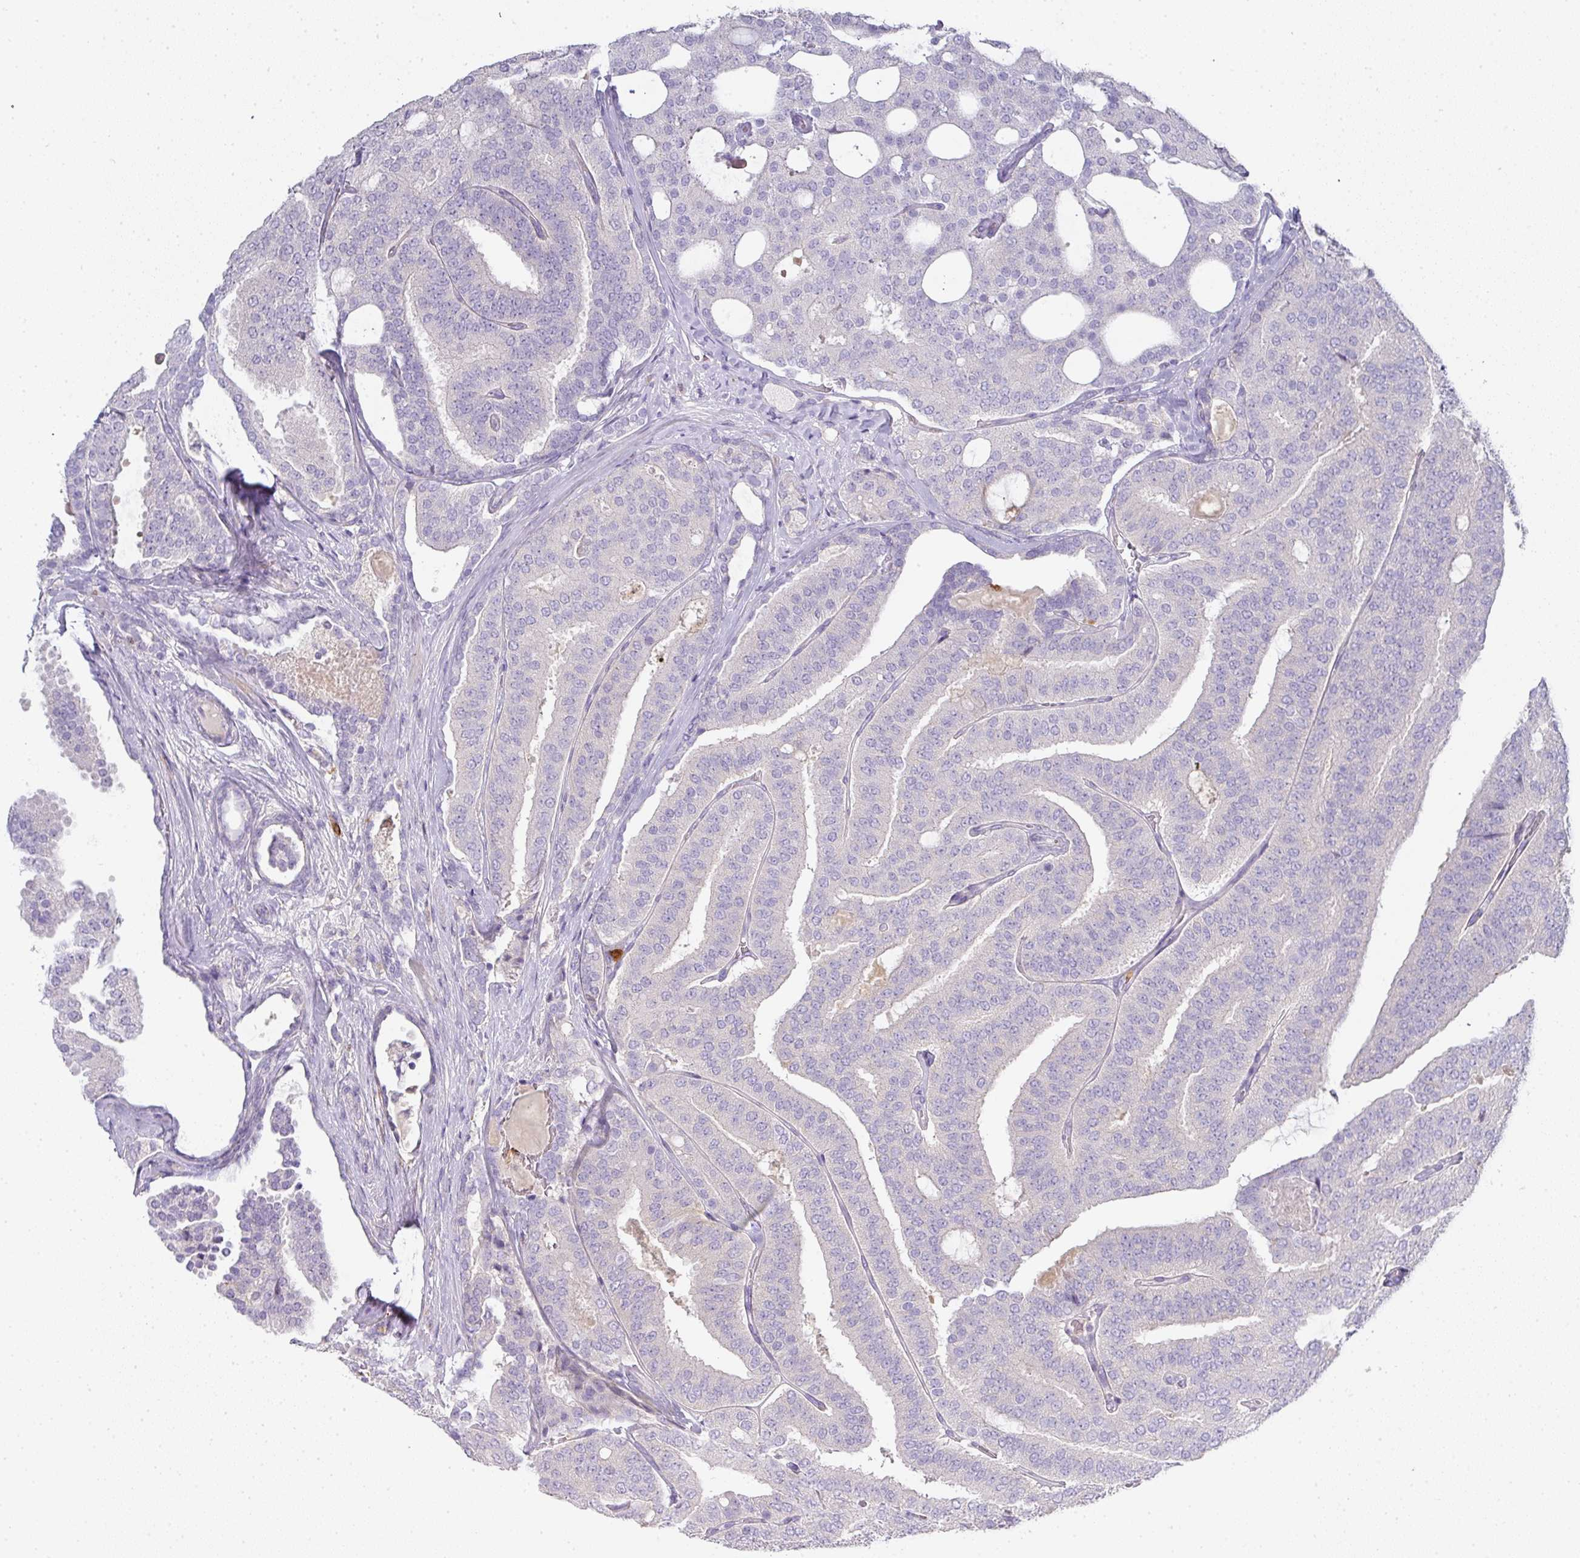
{"staining": {"intensity": "negative", "quantity": "none", "location": "none"}, "tissue": "prostate cancer", "cell_type": "Tumor cells", "image_type": "cancer", "snomed": [{"axis": "morphology", "description": "Adenocarcinoma, High grade"}, {"axis": "topography", "description": "Prostate"}], "caption": "Human prostate cancer stained for a protein using immunohistochemistry reveals no staining in tumor cells.", "gene": "HHEX", "patient": {"sex": "male", "age": 65}}